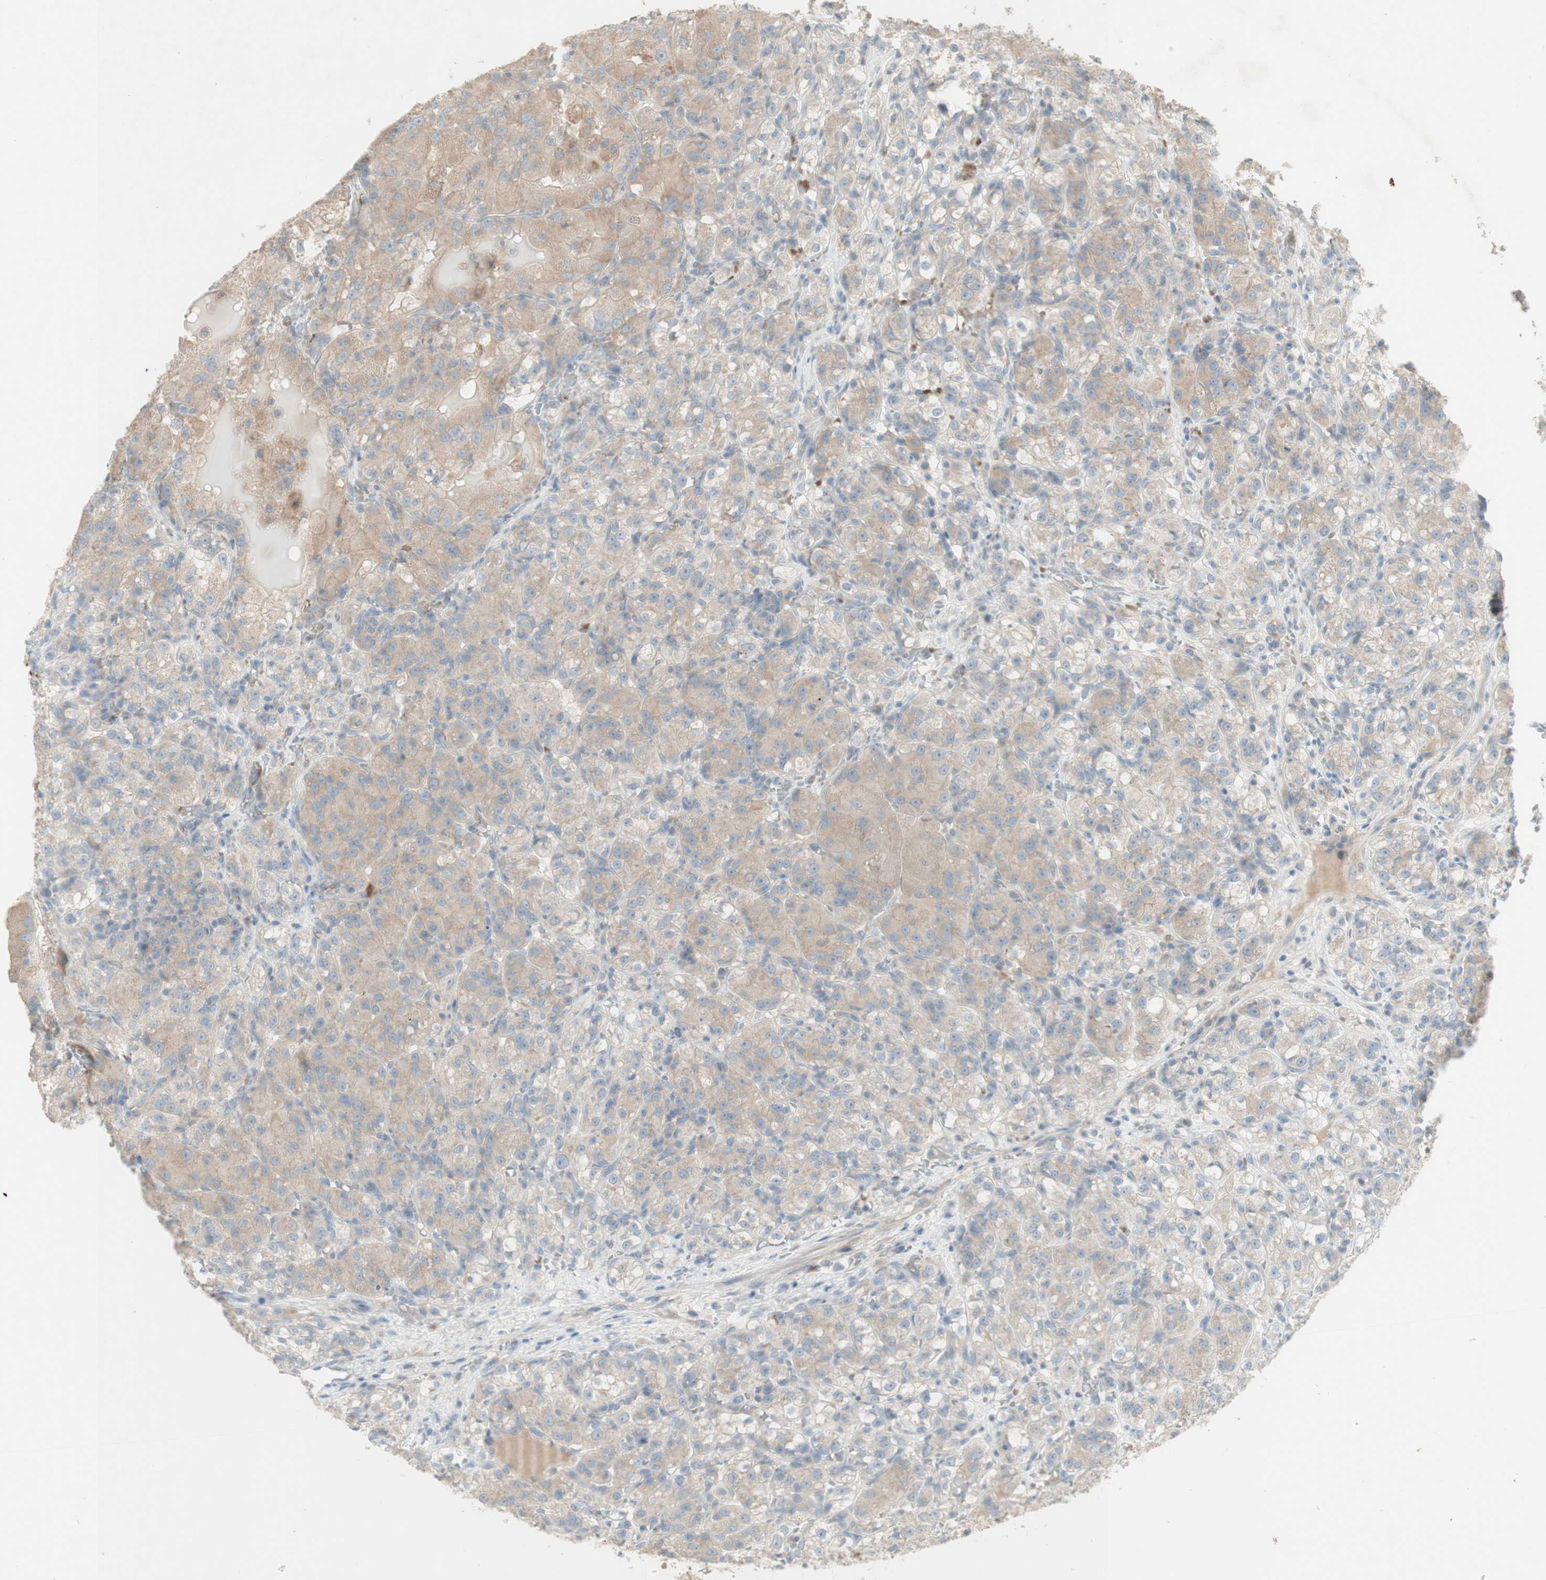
{"staining": {"intensity": "weak", "quantity": ">75%", "location": "cytoplasmic/membranous"}, "tissue": "renal cancer", "cell_type": "Tumor cells", "image_type": "cancer", "snomed": [{"axis": "morphology", "description": "Adenocarcinoma, NOS"}, {"axis": "topography", "description": "Kidney"}], "caption": "Renal cancer (adenocarcinoma) stained with a protein marker demonstrates weak staining in tumor cells.", "gene": "PTGER4", "patient": {"sex": "male", "age": 61}}